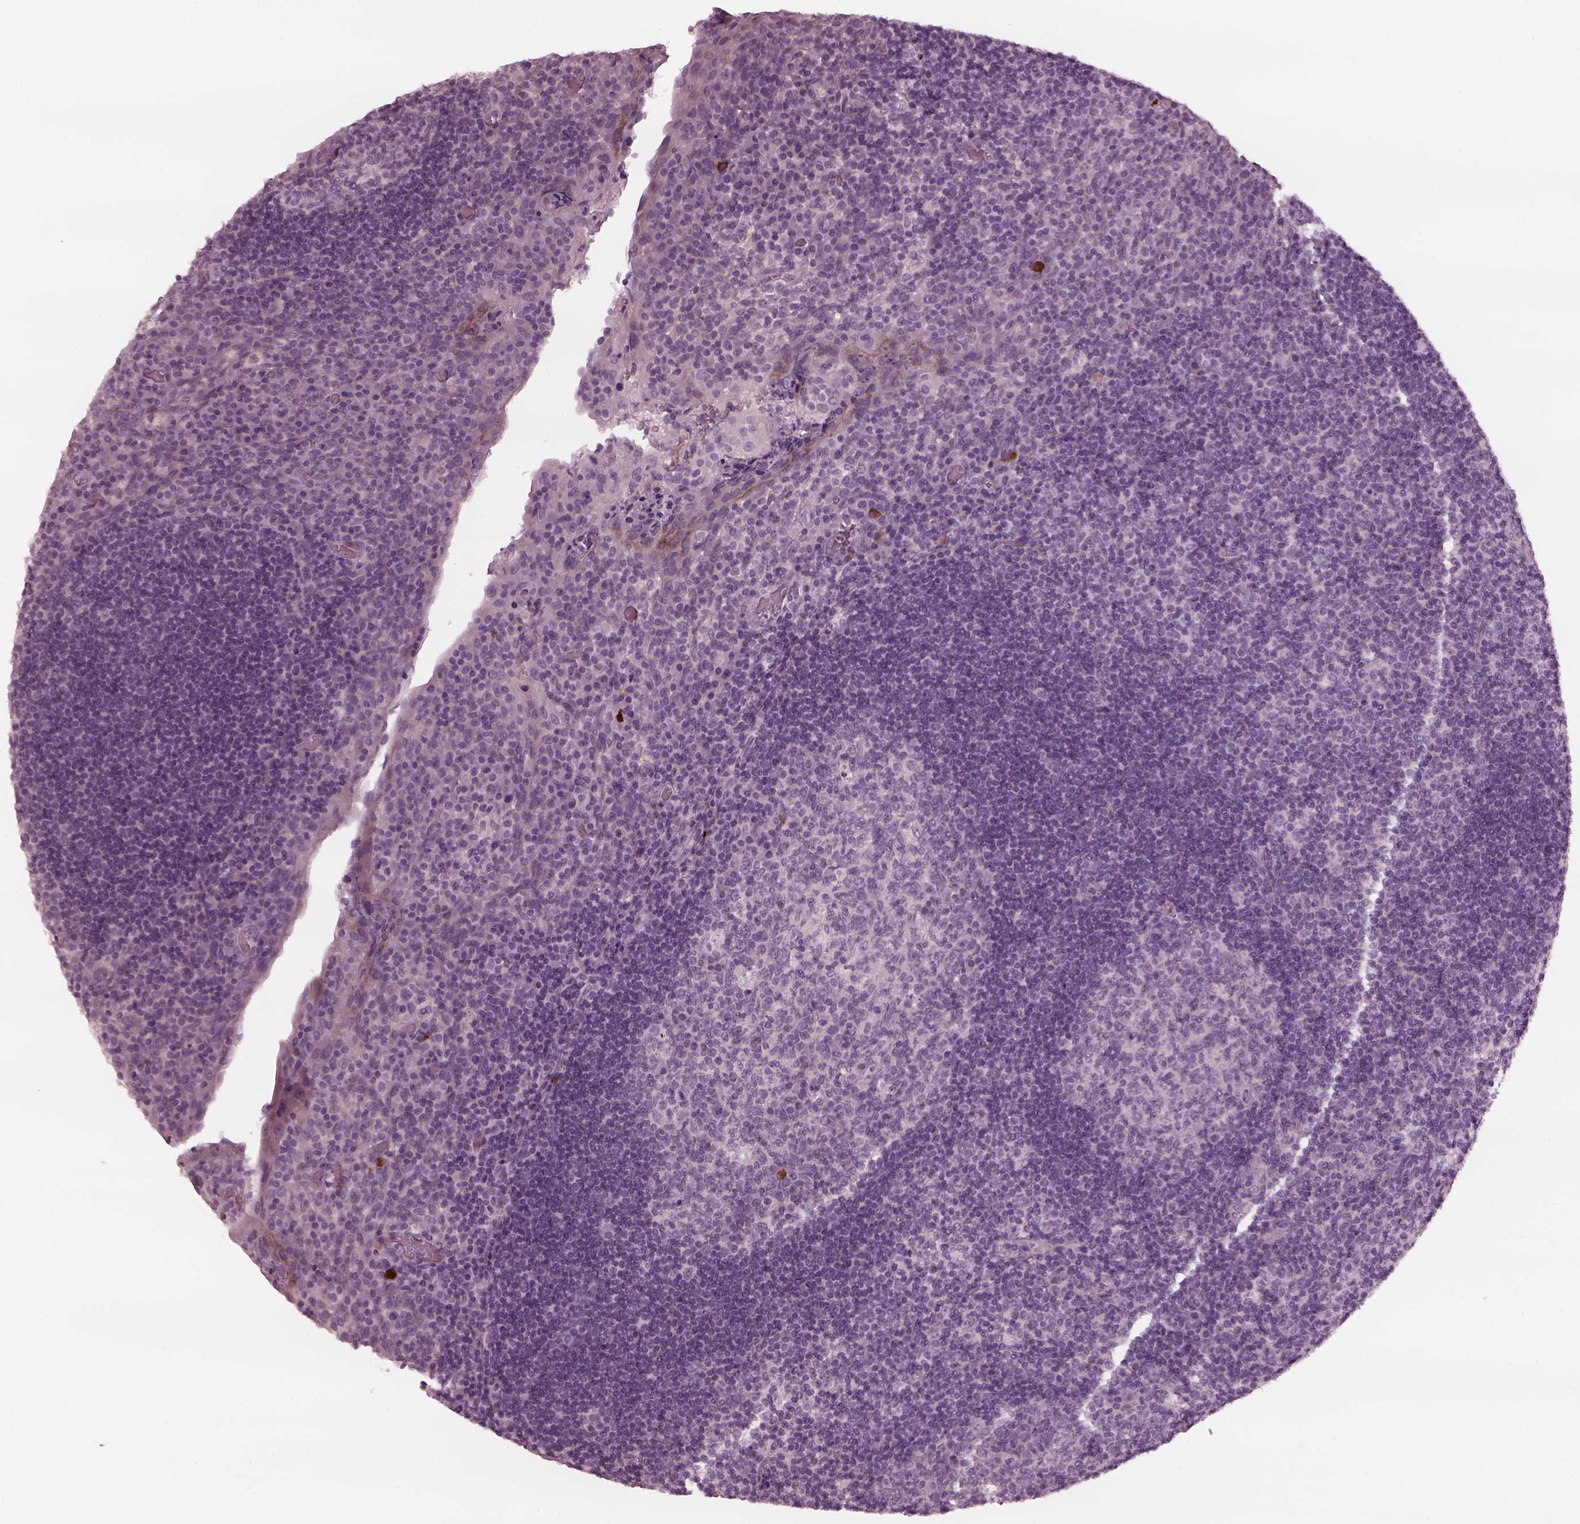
{"staining": {"intensity": "negative", "quantity": "none", "location": "none"}, "tissue": "tonsil", "cell_type": "Germinal center cells", "image_type": "normal", "snomed": [{"axis": "morphology", "description": "Normal tissue, NOS"}, {"axis": "topography", "description": "Tonsil"}], "caption": "High magnification brightfield microscopy of normal tonsil stained with DAB (3,3'-diaminobenzidine) (brown) and counterstained with hematoxylin (blue): germinal center cells show no significant staining.", "gene": "YY2", "patient": {"sex": "male", "age": 17}}